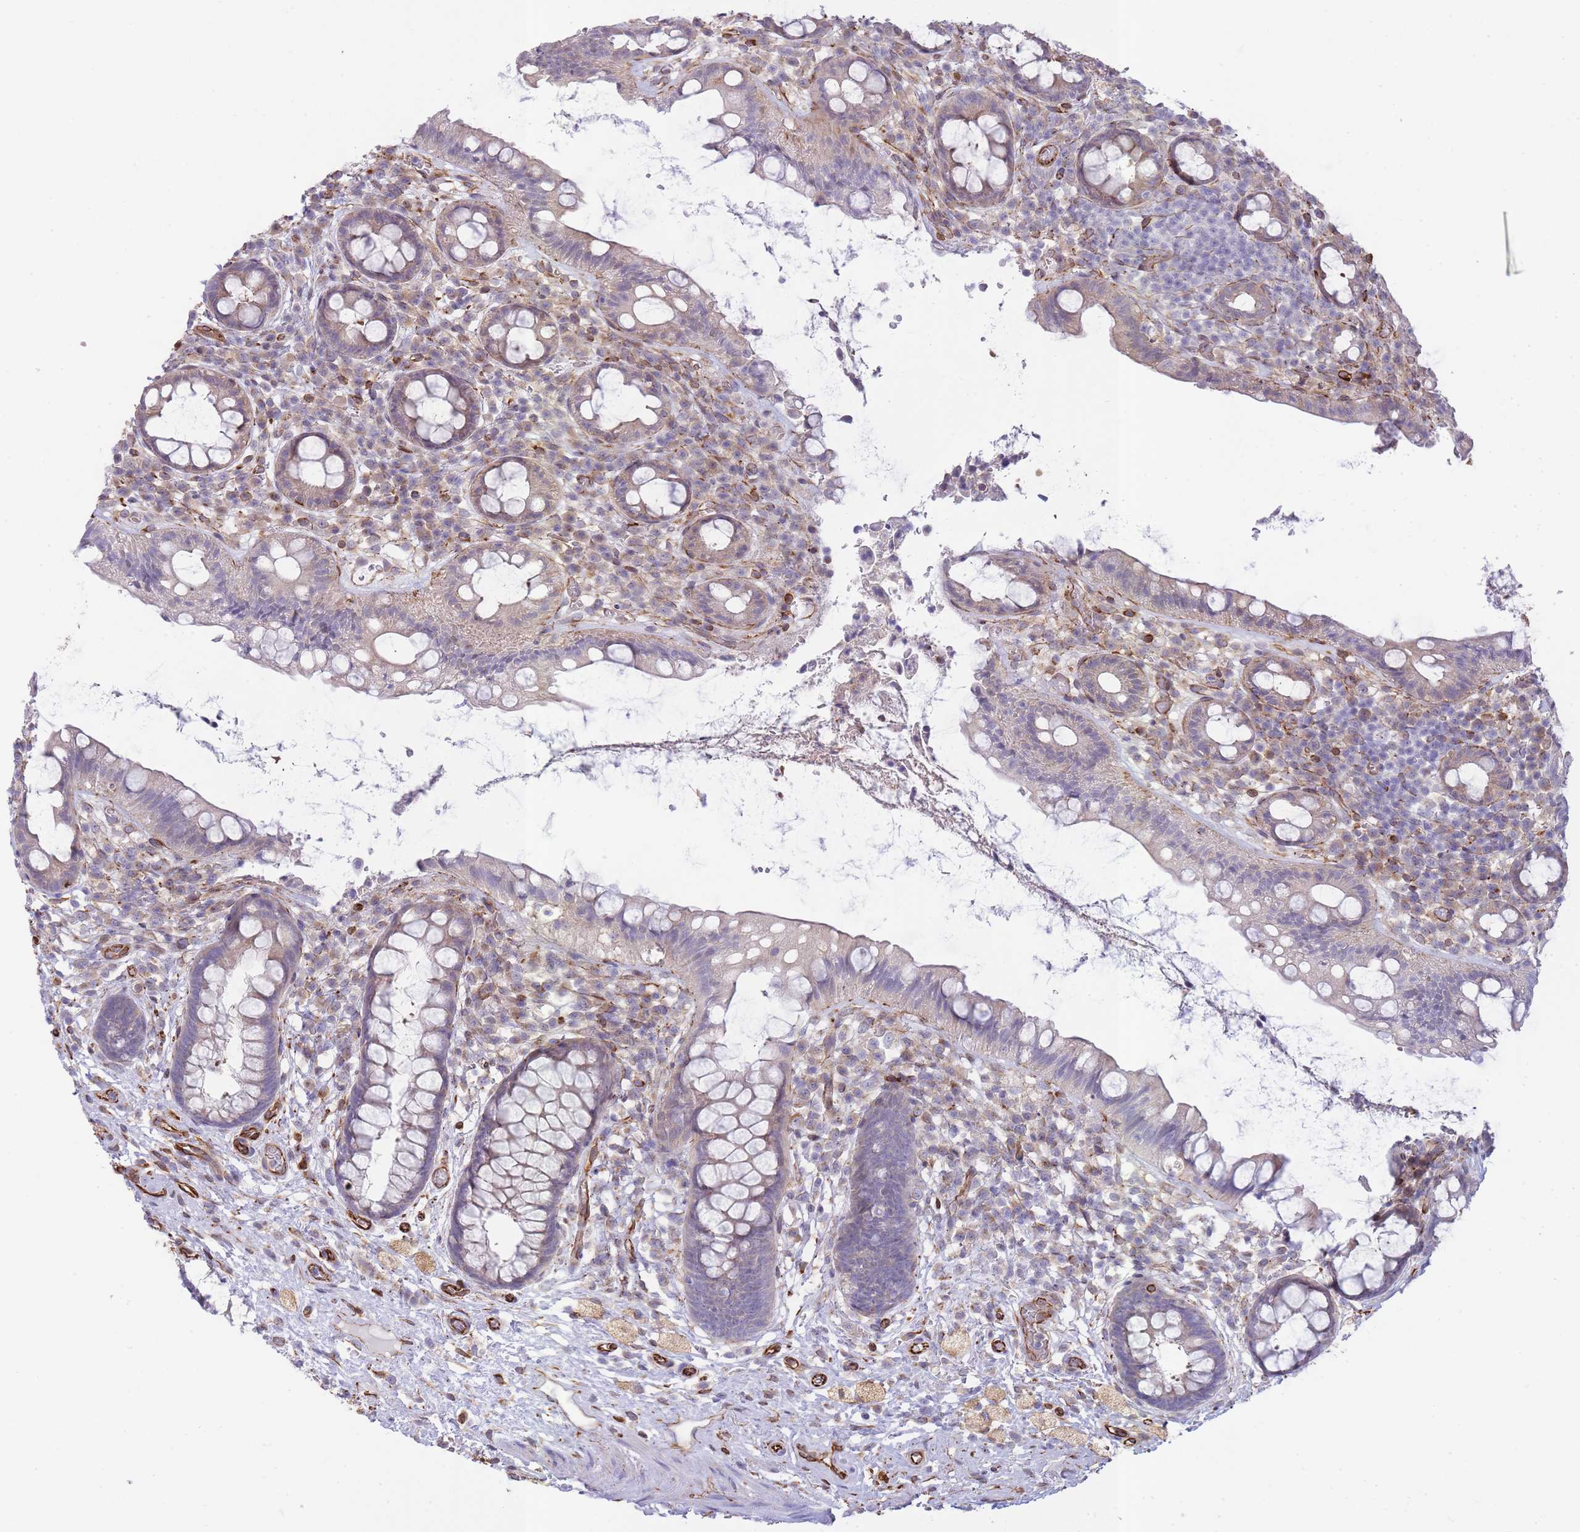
{"staining": {"intensity": "negative", "quantity": "none", "location": "none"}, "tissue": "rectum", "cell_type": "Glandular cells", "image_type": "normal", "snomed": [{"axis": "morphology", "description": "Normal tissue, NOS"}, {"axis": "topography", "description": "Rectum"}, {"axis": "topography", "description": "Peripheral nerve tissue"}], "caption": "Unremarkable rectum was stained to show a protein in brown. There is no significant staining in glandular cells.", "gene": "ECPAS", "patient": {"sex": "female", "age": 69}}